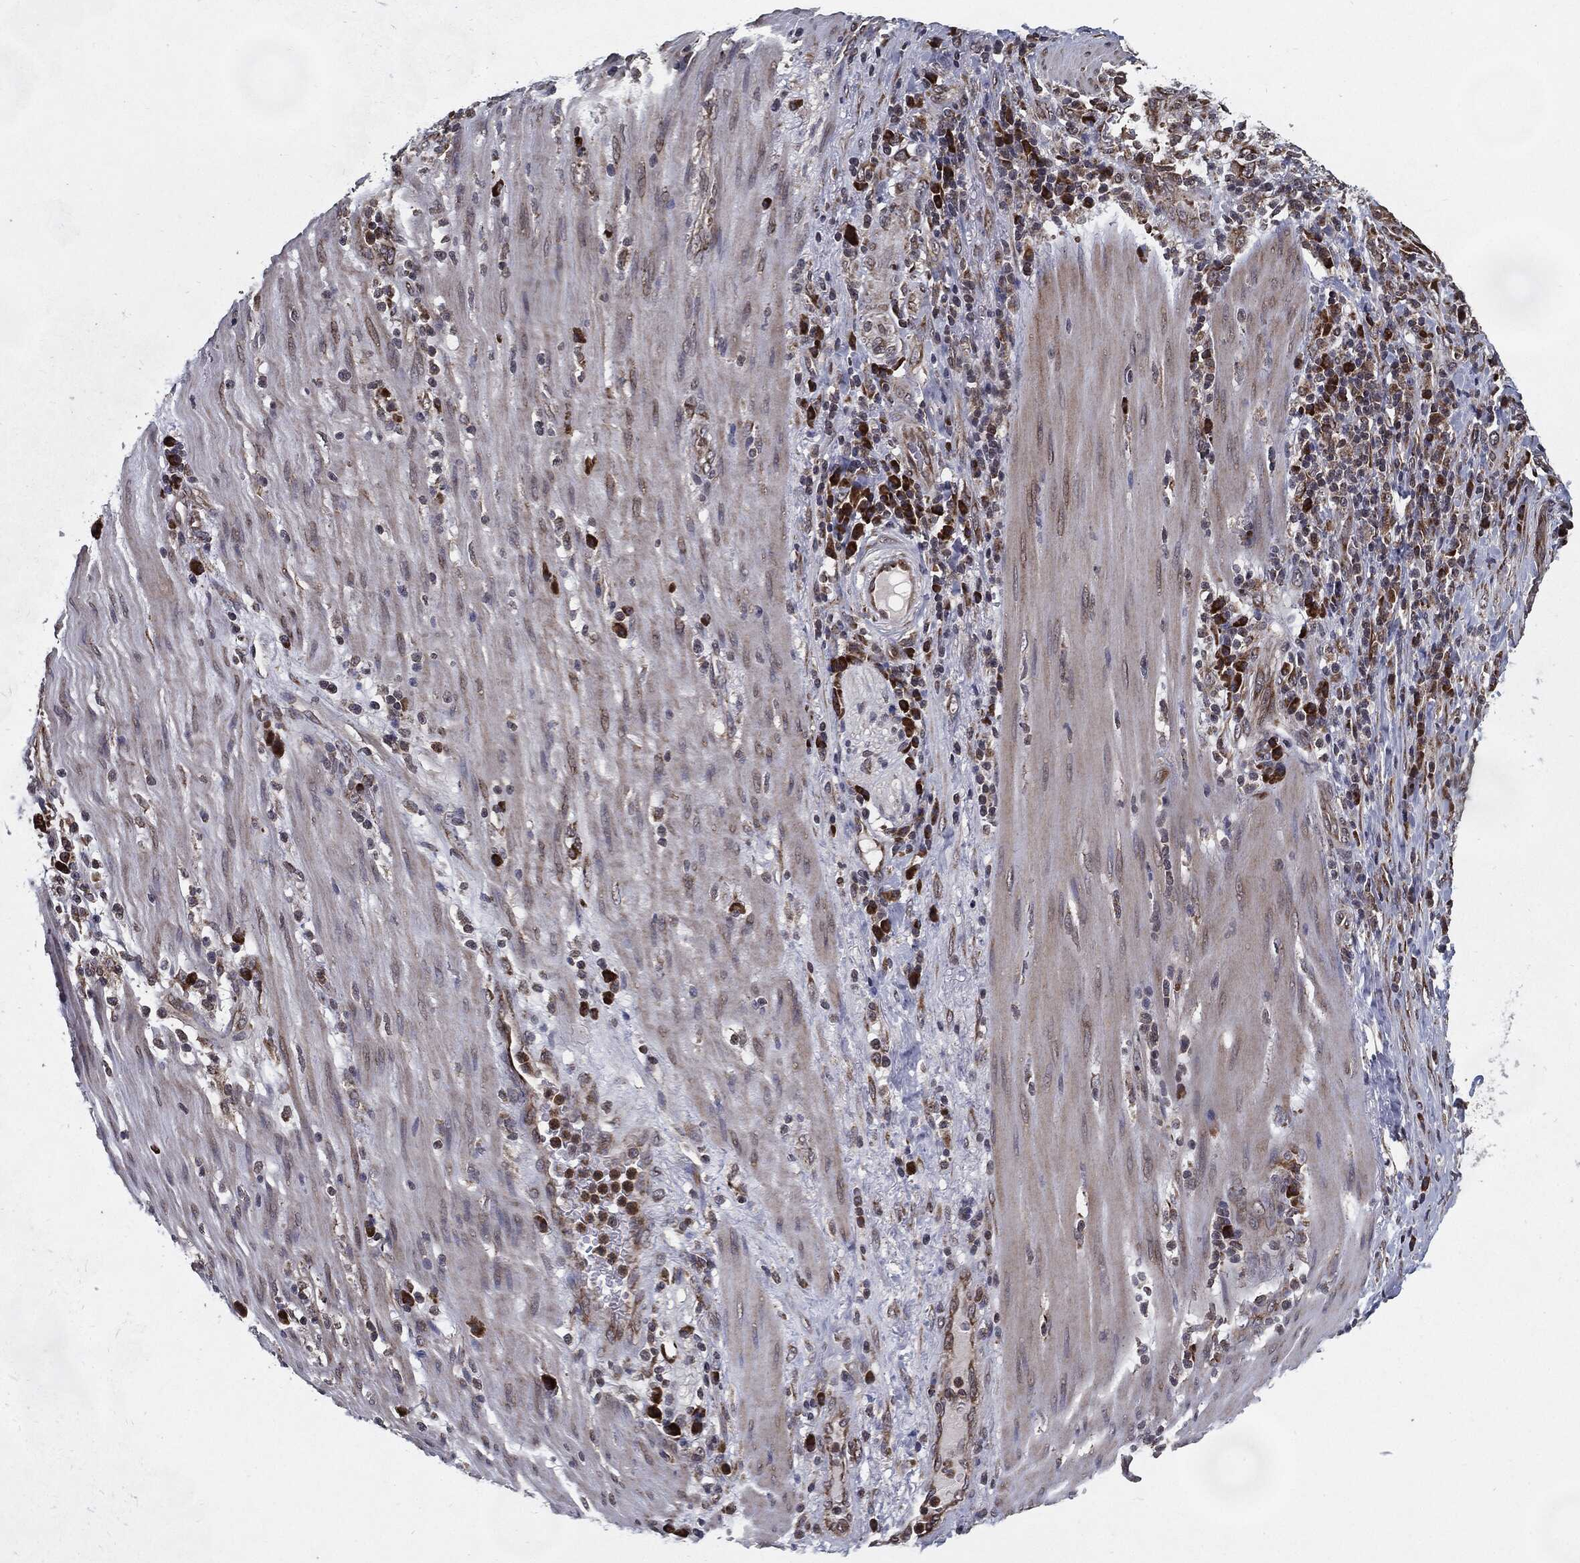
{"staining": {"intensity": "strong", "quantity": "25%-75%", "location": "cytoplasmic/membranous"}, "tissue": "stomach cancer", "cell_type": "Tumor cells", "image_type": "cancer", "snomed": [{"axis": "morphology", "description": "Adenocarcinoma, NOS"}, {"axis": "topography", "description": "Stomach"}], "caption": "A brown stain highlights strong cytoplasmic/membranous staining of a protein in stomach cancer (adenocarcinoma) tumor cells.", "gene": "HDAC5", "patient": {"sex": "male", "age": 54}}